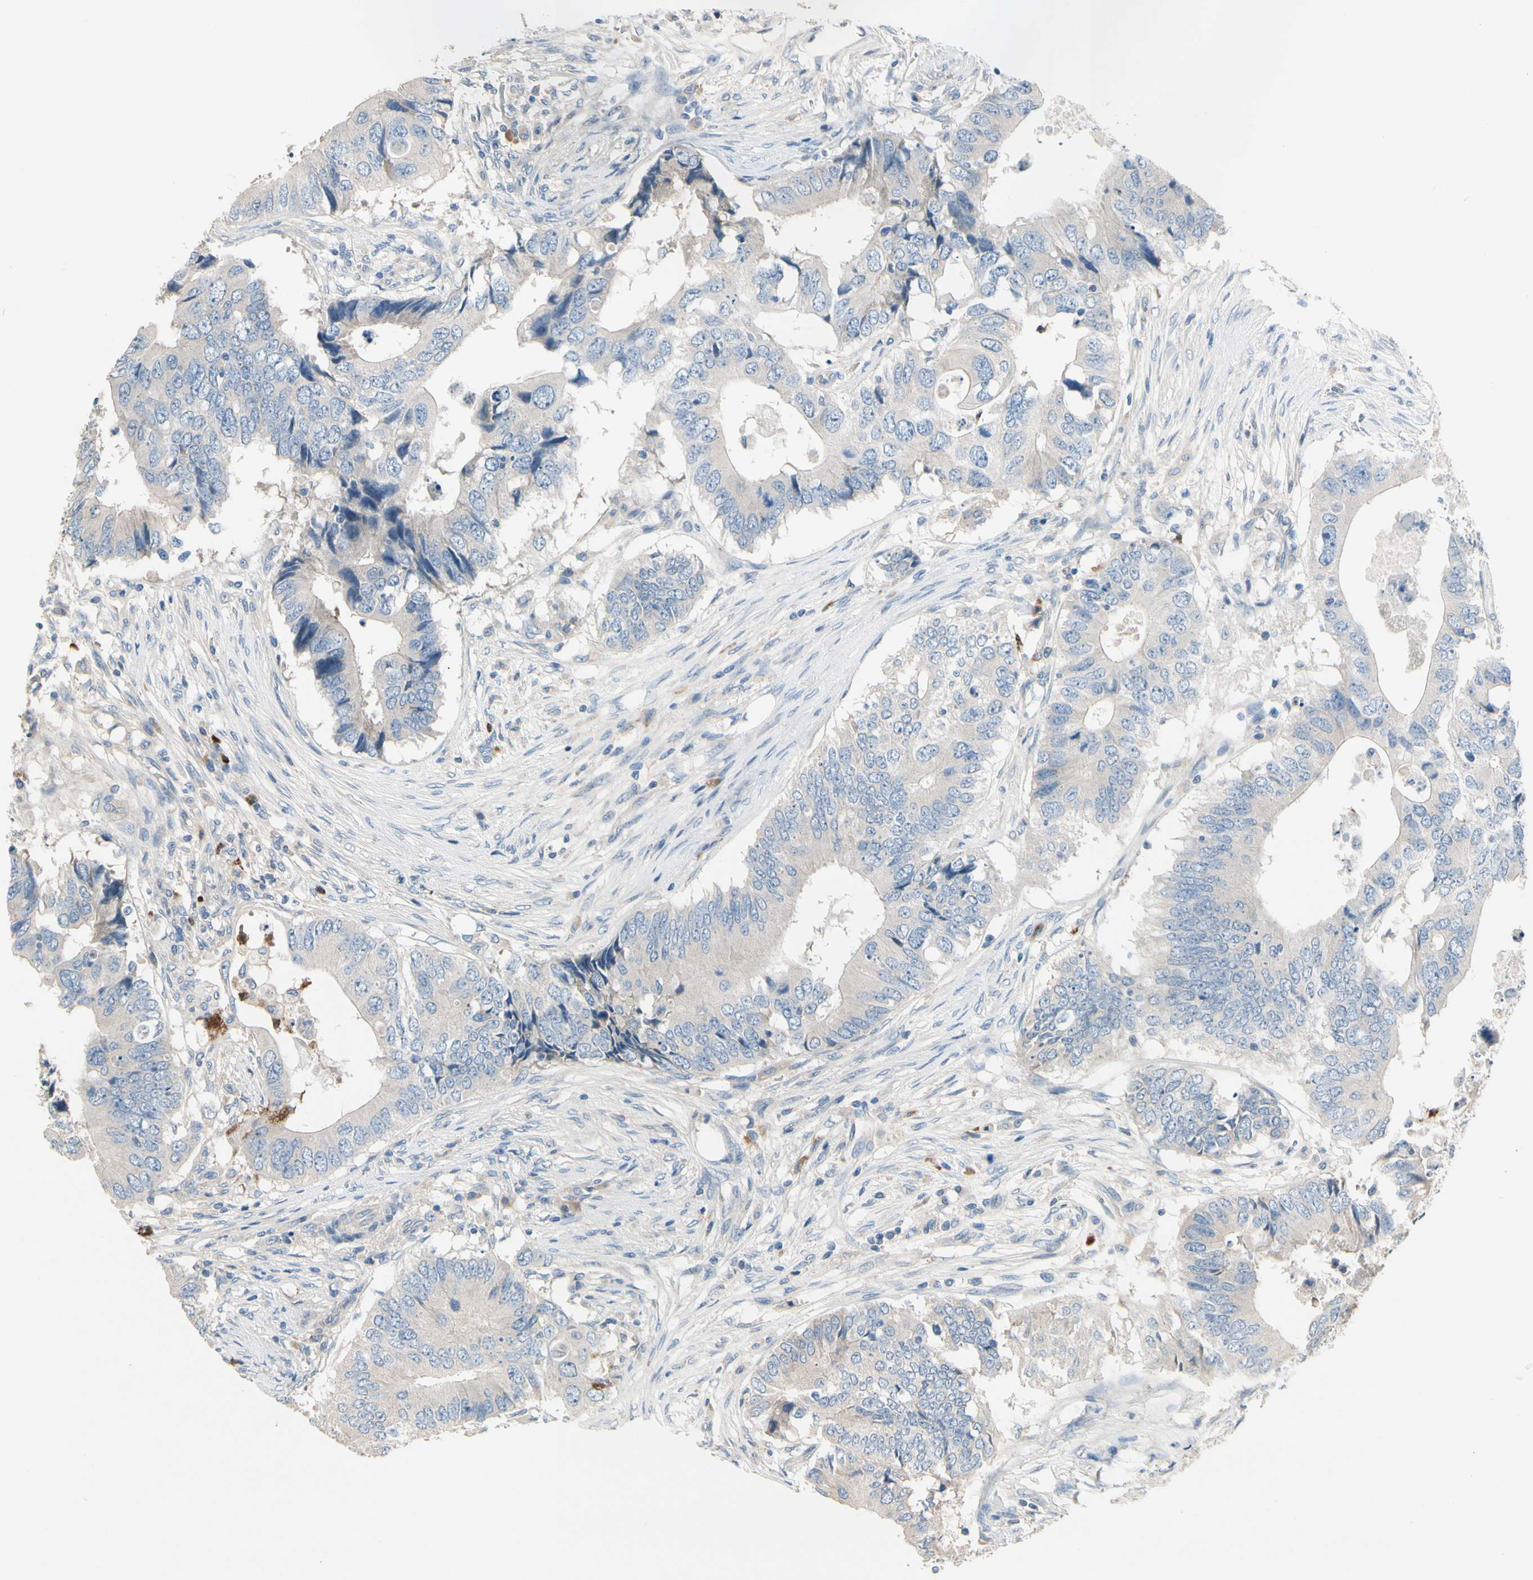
{"staining": {"intensity": "negative", "quantity": "none", "location": "none"}, "tissue": "colorectal cancer", "cell_type": "Tumor cells", "image_type": "cancer", "snomed": [{"axis": "morphology", "description": "Adenocarcinoma, NOS"}, {"axis": "topography", "description": "Colon"}], "caption": "Immunohistochemistry (IHC) histopathology image of adenocarcinoma (colorectal) stained for a protein (brown), which exhibits no staining in tumor cells.", "gene": "SIGLEC5", "patient": {"sex": "male", "age": 71}}